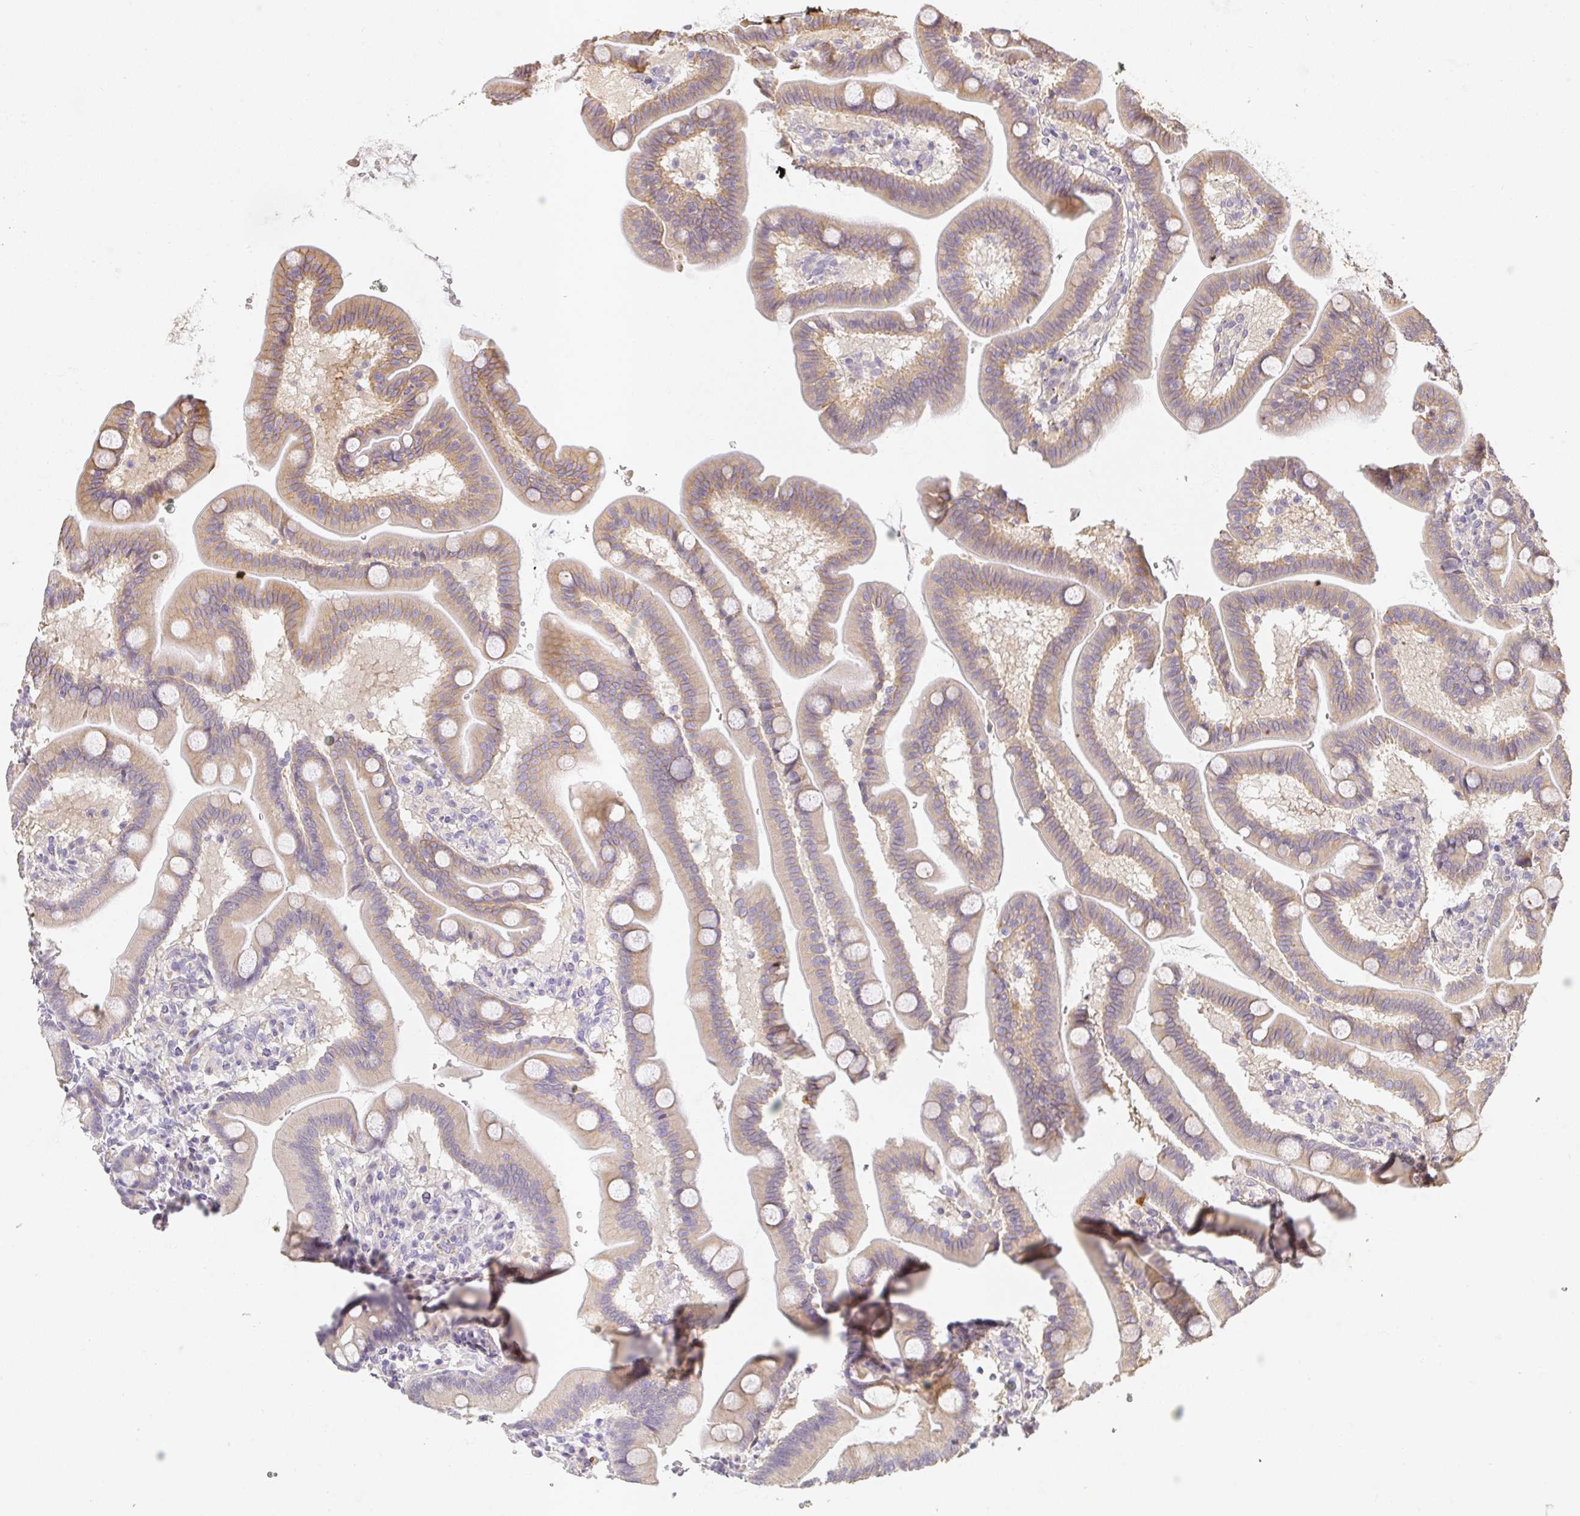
{"staining": {"intensity": "weak", "quantity": "25%-75%", "location": "cytoplasmic/membranous"}, "tissue": "duodenum", "cell_type": "Glandular cells", "image_type": "normal", "snomed": [{"axis": "morphology", "description": "Normal tissue, NOS"}, {"axis": "topography", "description": "Duodenum"}], "caption": "Immunohistochemistry (IHC) micrograph of benign duodenum: duodenum stained using IHC shows low levels of weak protein expression localized specifically in the cytoplasmic/membranous of glandular cells, appearing as a cytoplasmic/membranous brown color.", "gene": "SLC35B3", "patient": {"sex": "male", "age": 59}}